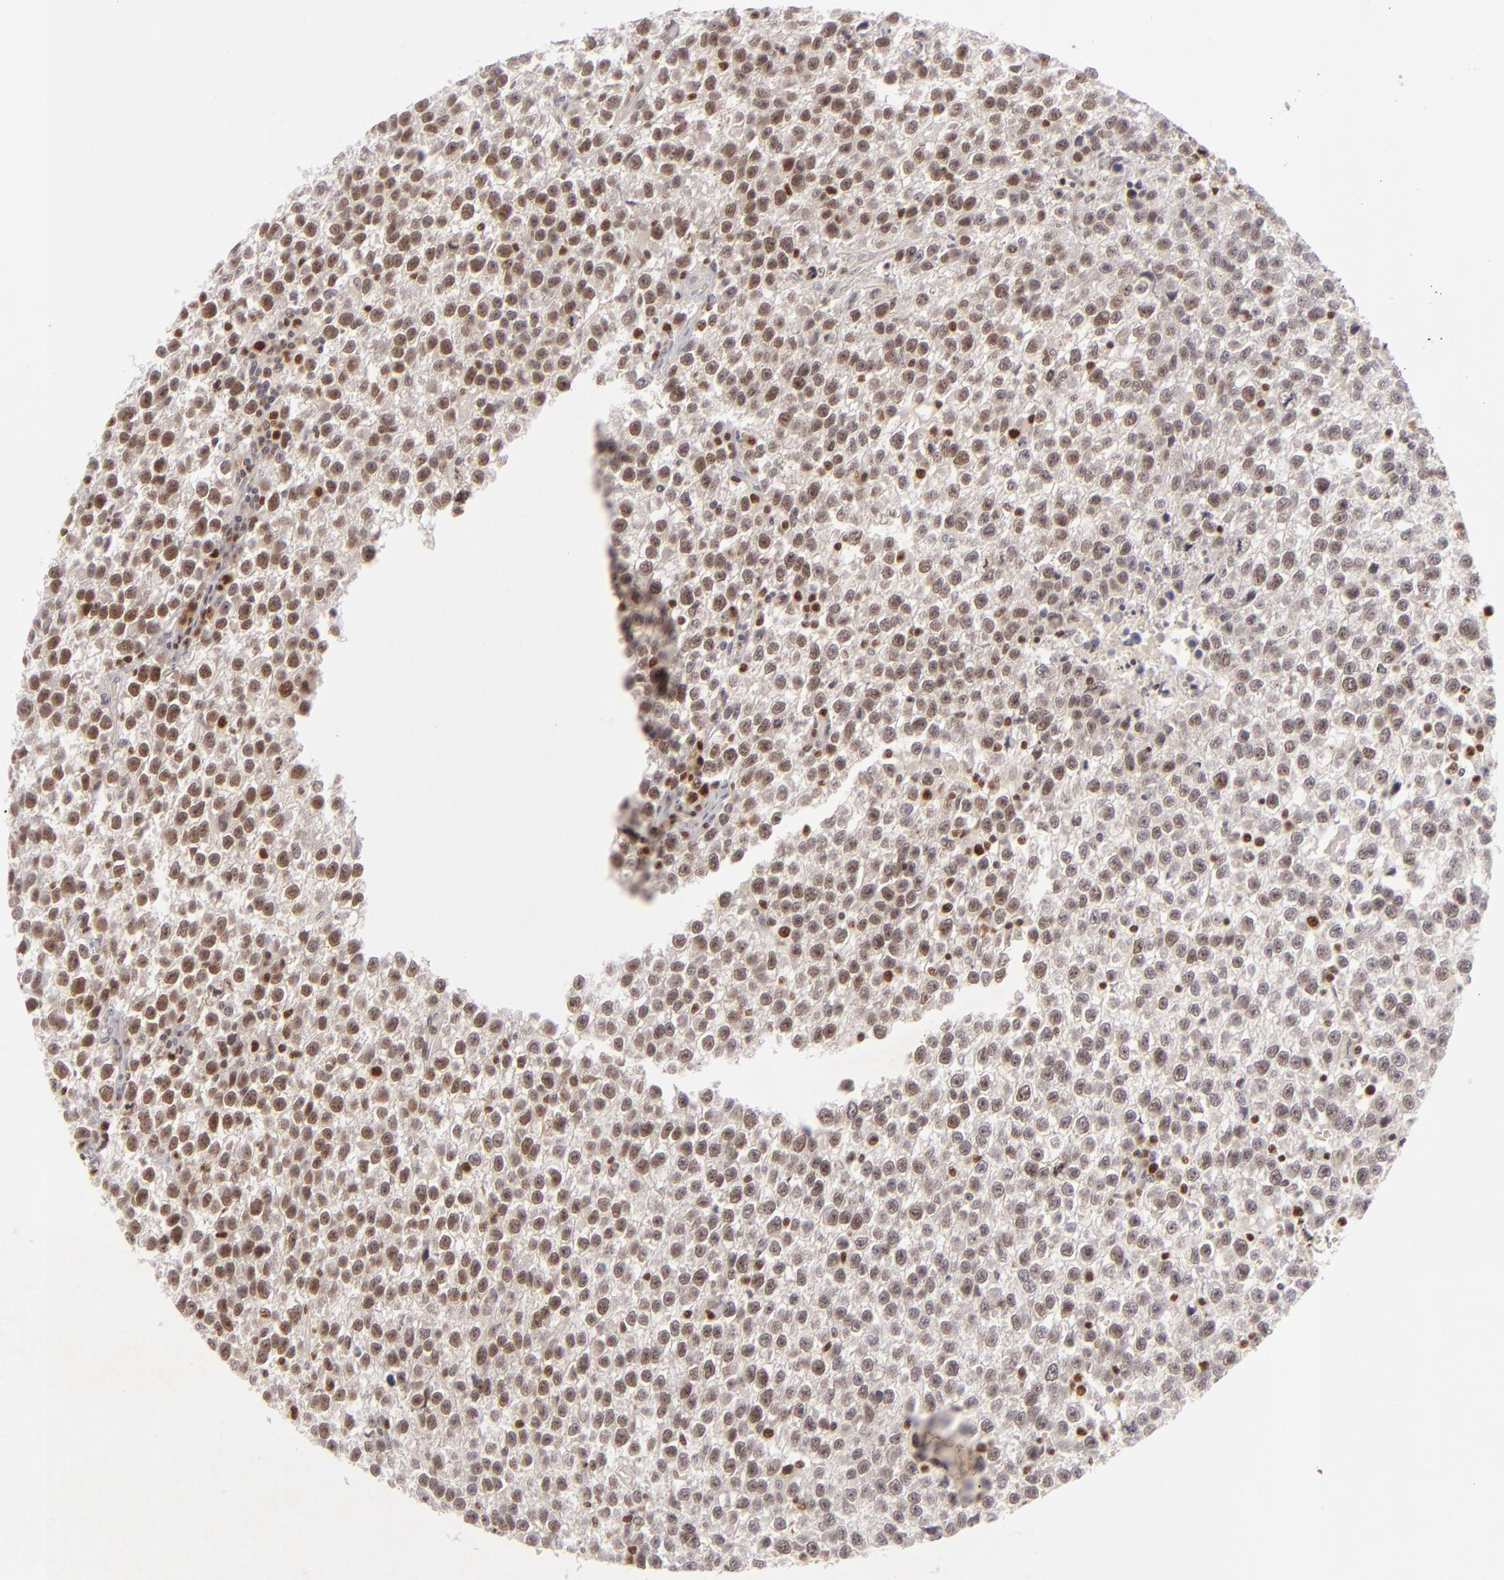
{"staining": {"intensity": "moderate", "quantity": ">75%", "location": "nuclear"}, "tissue": "testis cancer", "cell_type": "Tumor cells", "image_type": "cancer", "snomed": [{"axis": "morphology", "description": "Seminoma, NOS"}, {"axis": "topography", "description": "Testis"}], "caption": "Testis cancer (seminoma) stained with a protein marker displays moderate staining in tumor cells.", "gene": "FEN1", "patient": {"sex": "male", "age": 35}}